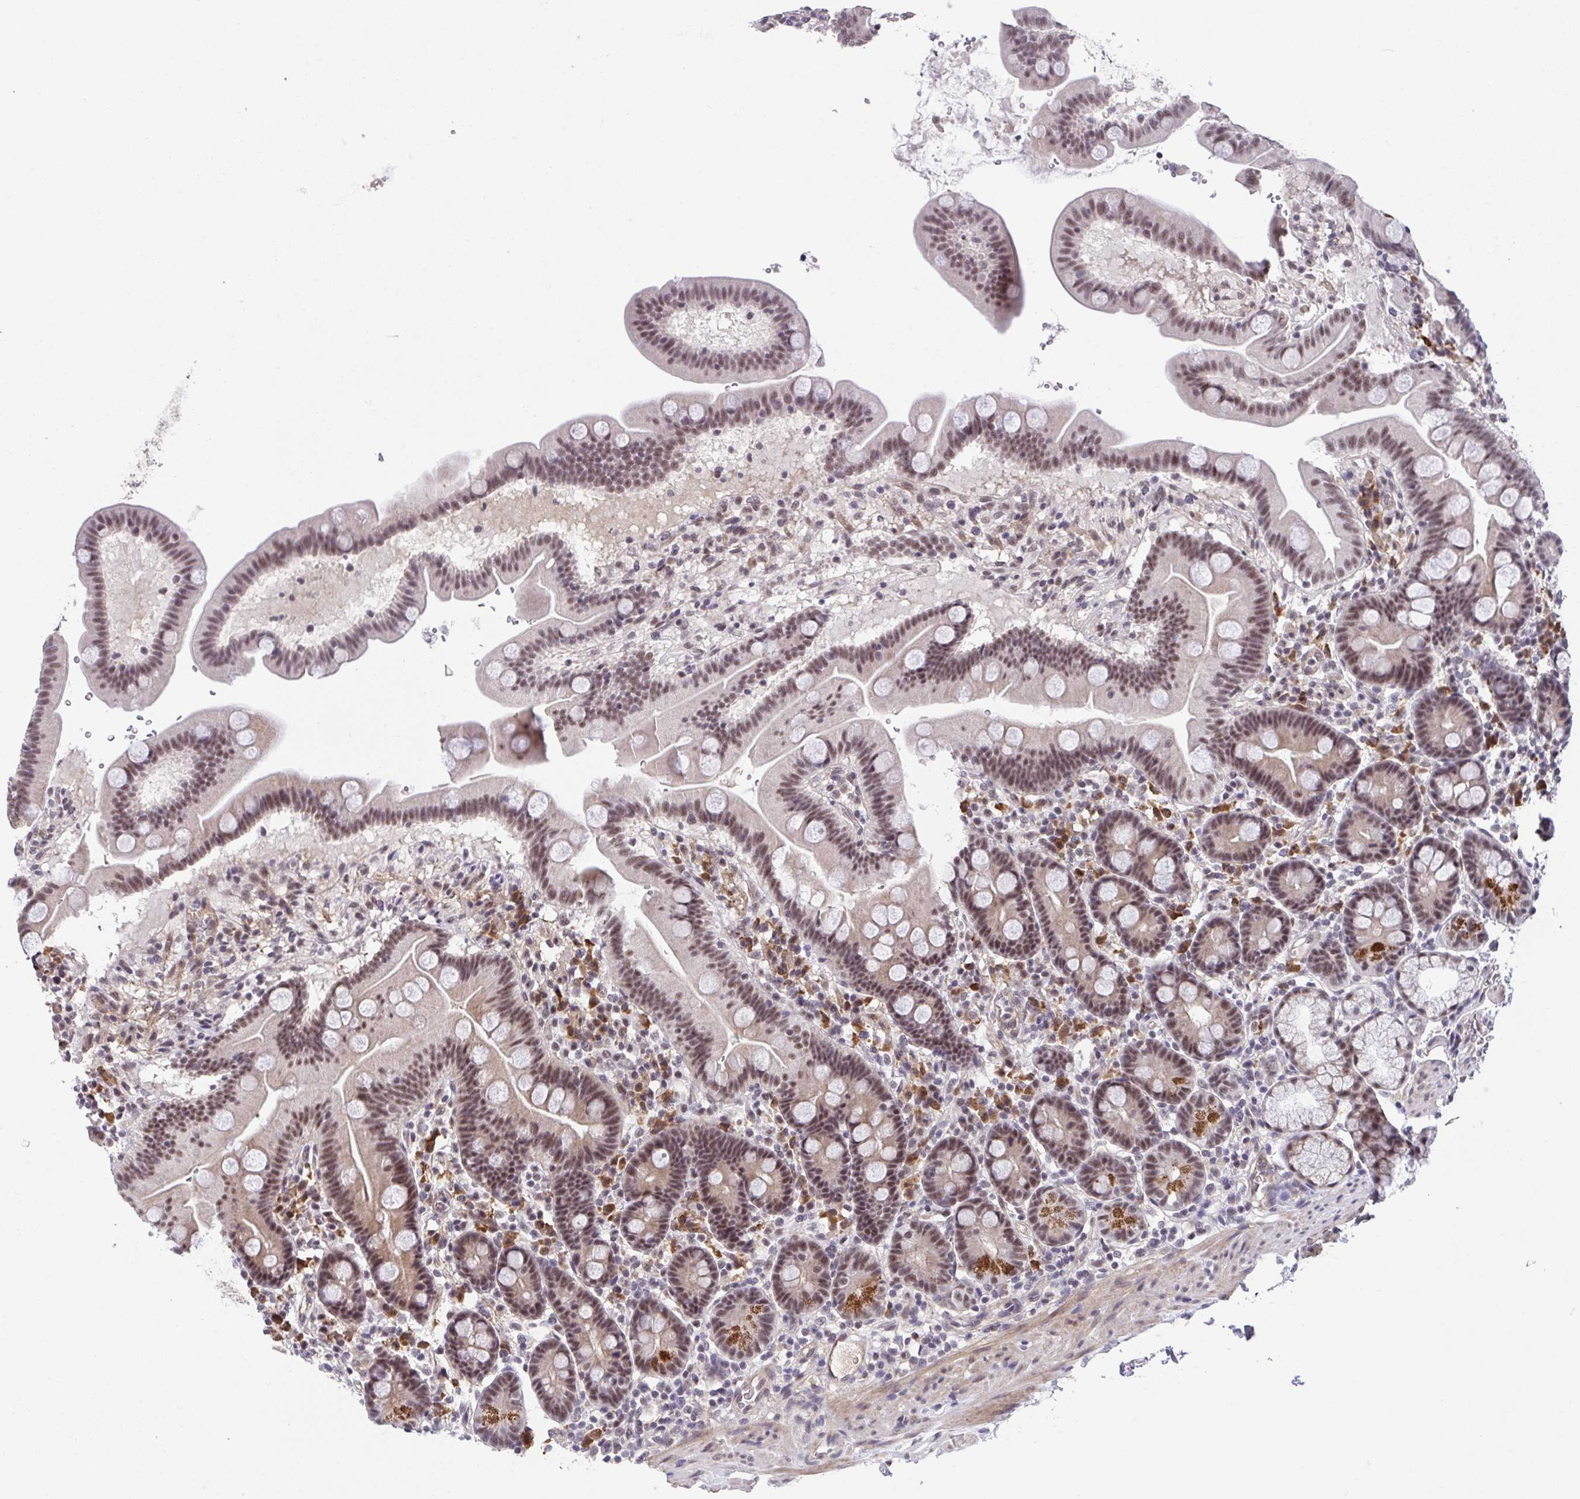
{"staining": {"intensity": "moderate", "quantity": ">75%", "location": "nuclear"}, "tissue": "duodenum", "cell_type": "Glandular cells", "image_type": "normal", "snomed": [{"axis": "morphology", "description": "Normal tissue, NOS"}, {"axis": "topography", "description": "Duodenum"}], "caption": "Benign duodenum displays moderate nuclear positivity in about >75% of glandular cells (DAB (3,3'-diaminobenzidine) IHC, brown staining for protein, blue staining for nuclei)..", "gene": "RBBP6", "patient": {"sex": "male", "age": 59}}